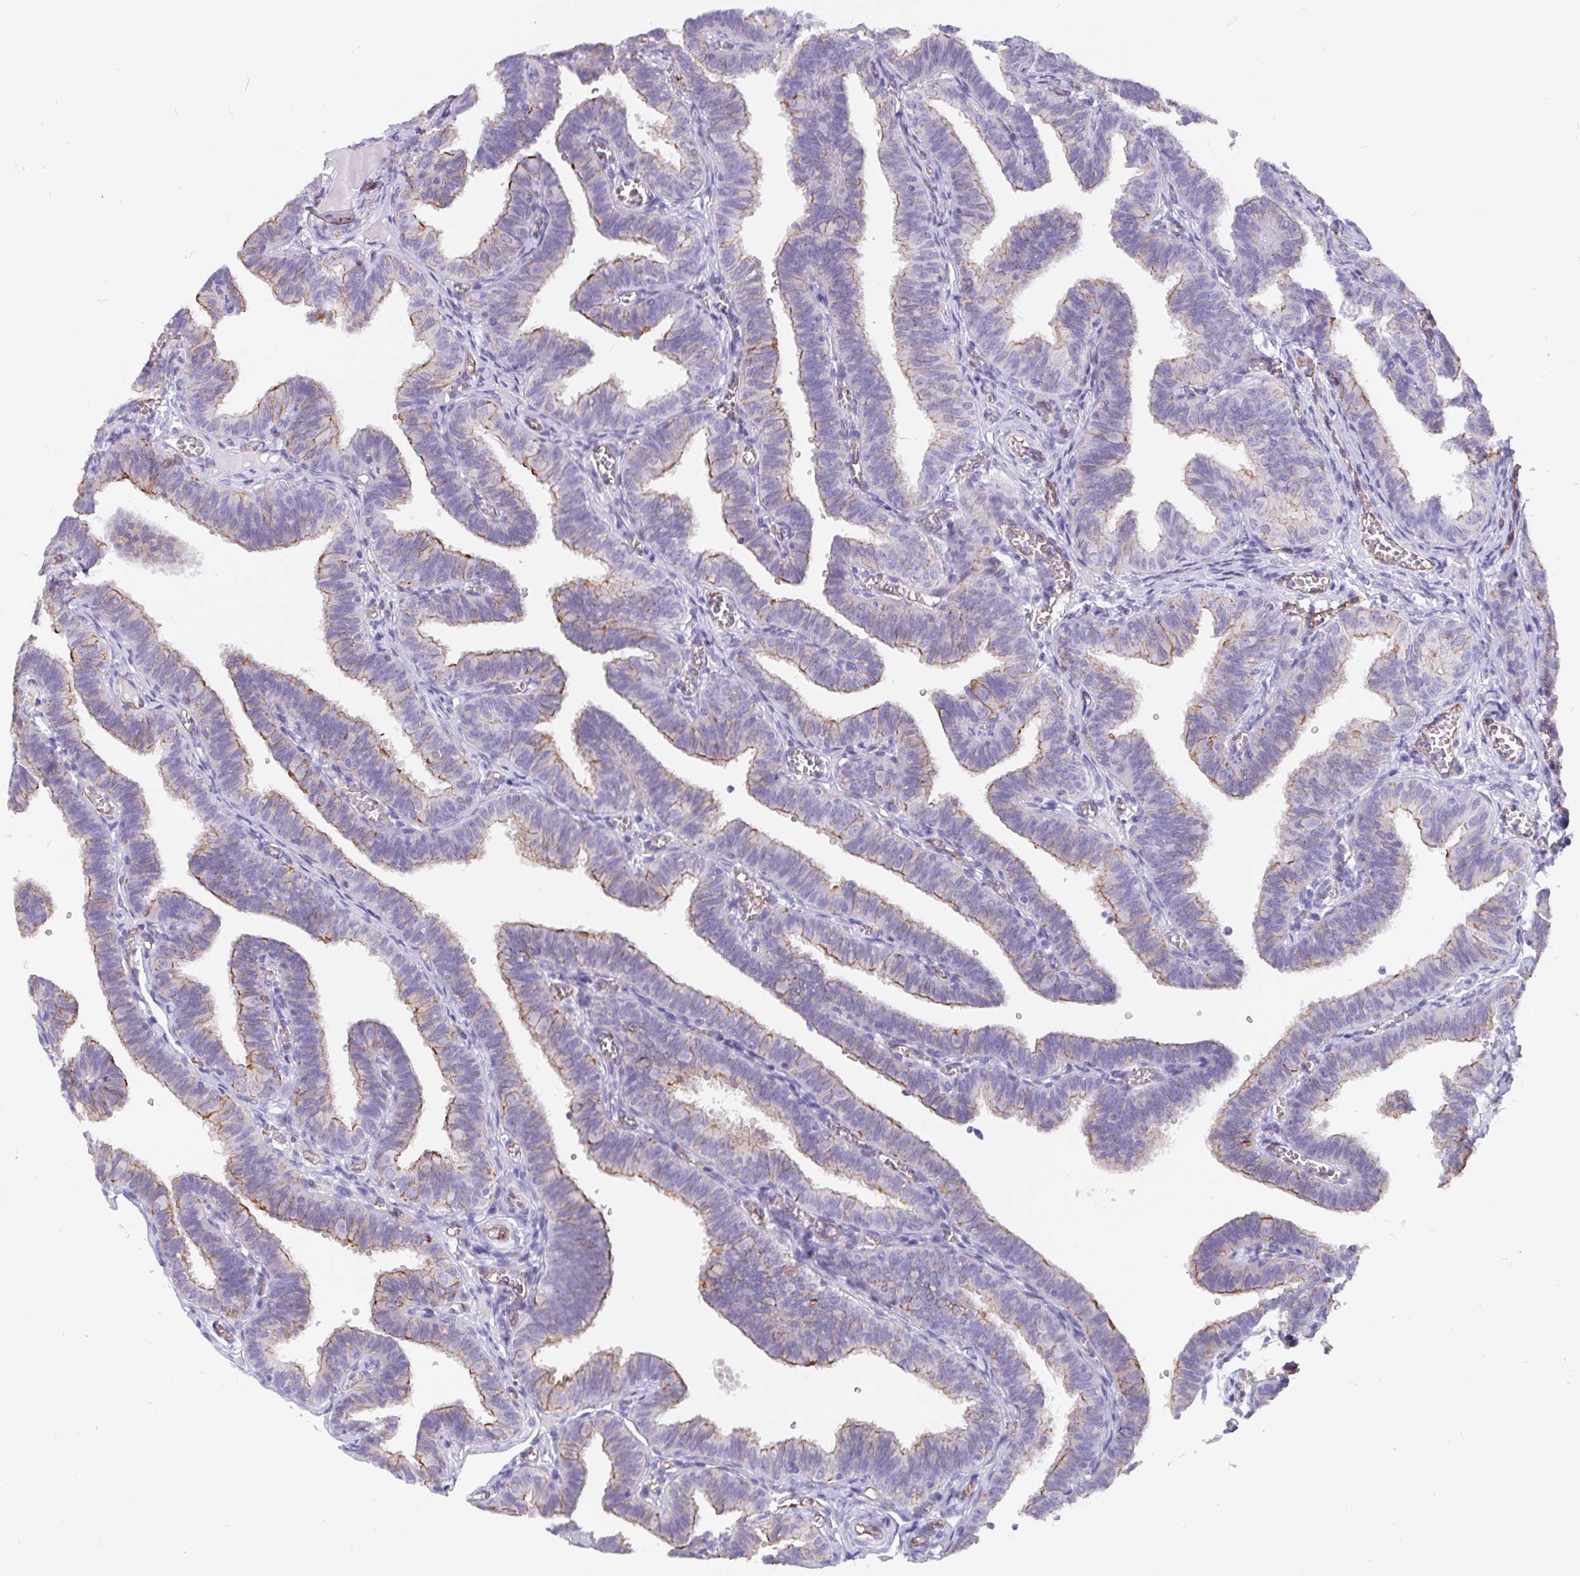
{"staining": {"intensity": "weak", "quantity": "25%-75%", "location": "cytoplasmic/membranous"}, "tissue": "fallopian tube", "cell_type": "Glandular cells", "image_type": "normal", "snomed": [{"axis": "morphology", "description": "Normal tissue, NOS"}, {"axis": "topography", "description": "Fallopian tube"}], "caption": "Immunohistochemistry (IHC) micrograph of benign fallopian tube: human fallopian tube stained using IHC exhibits low levels of weak protein expression localized specifically in the cytoplasmic/membranous of glandular cells, appearing as a cytoplasmic/membranous brown color.", "gene": "LIMCH1", "patient": {"sex": "female", "age": 25}}